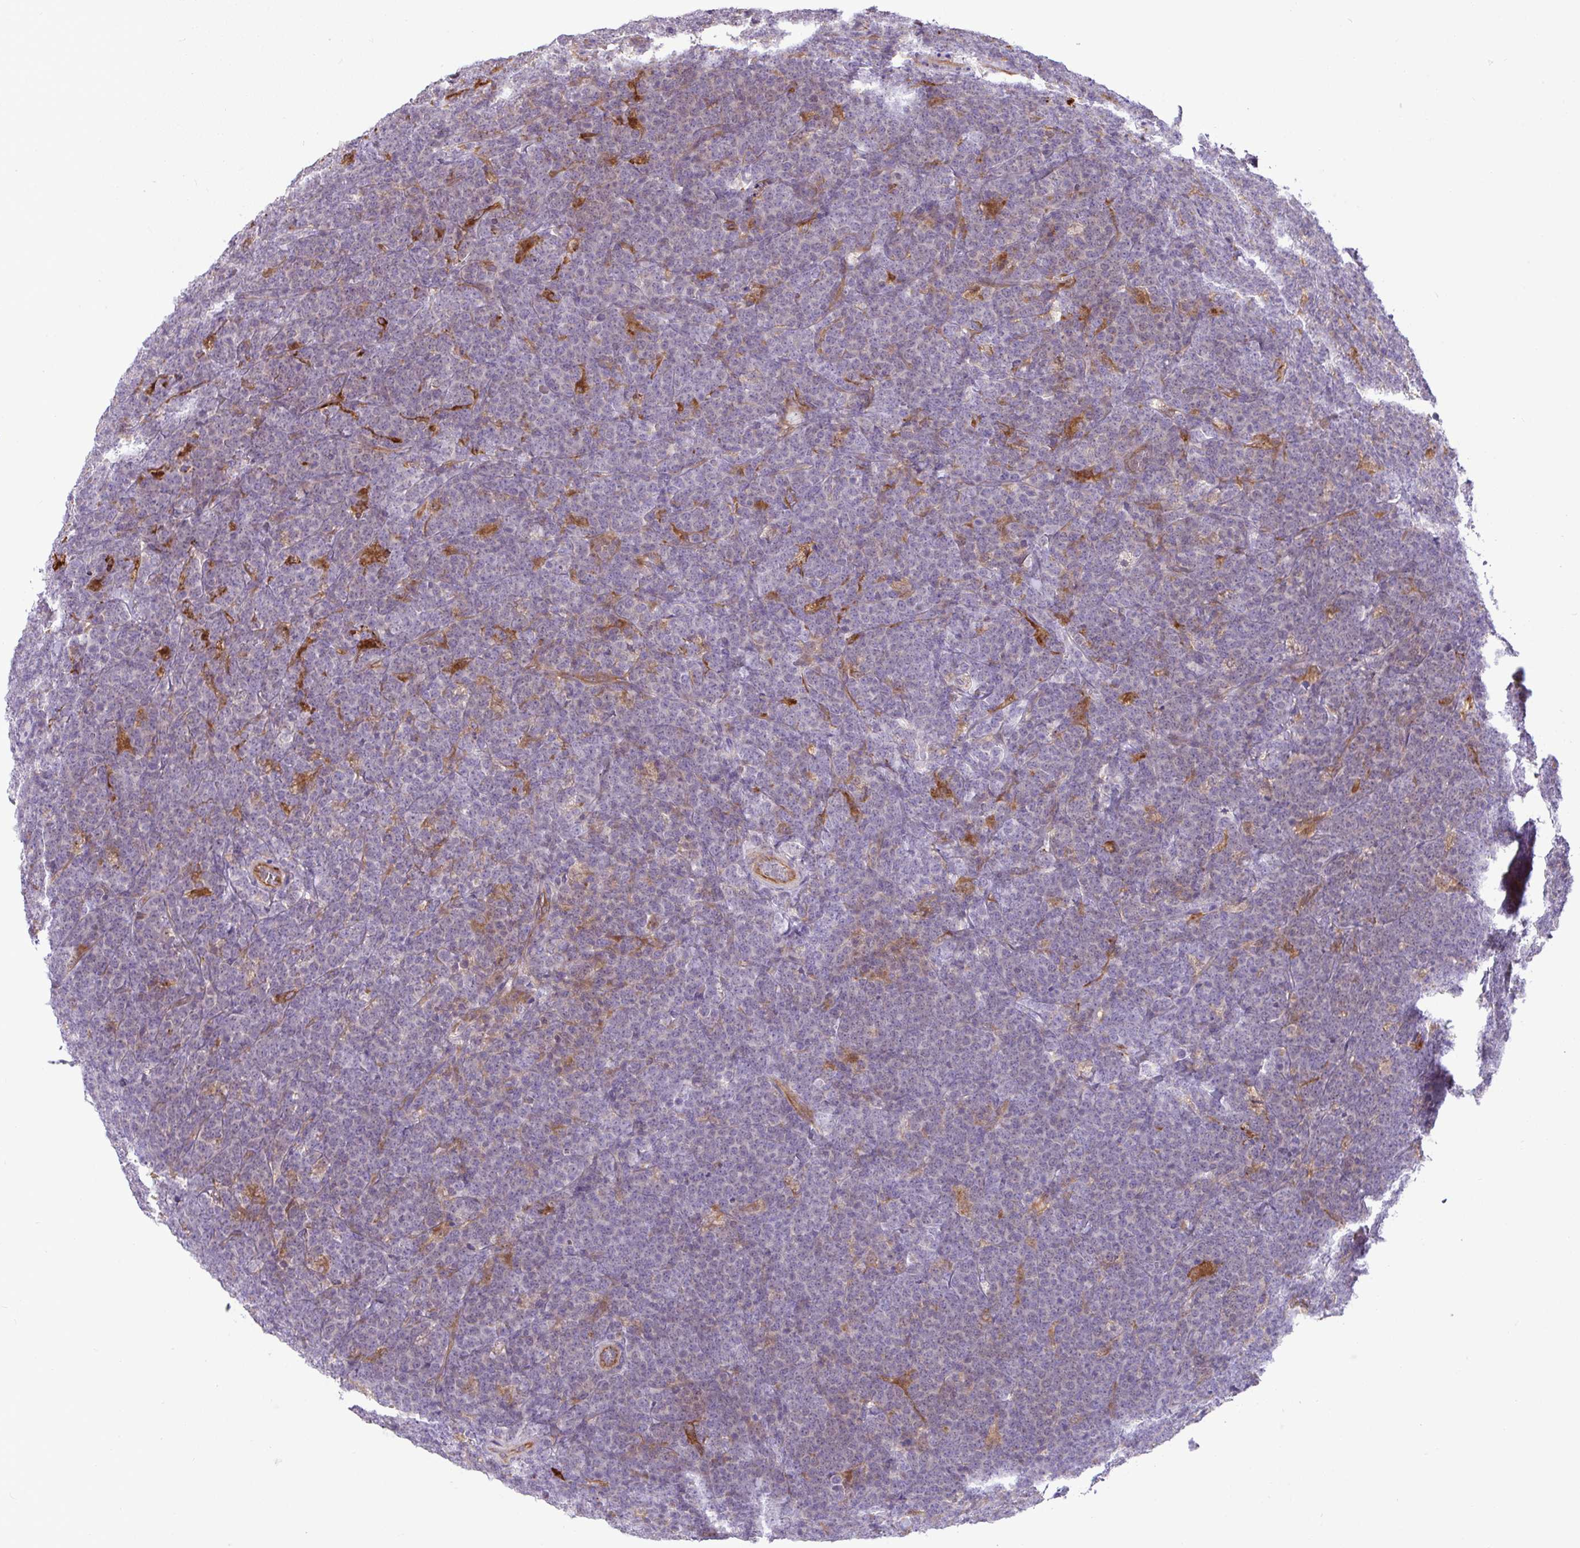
{"staining": {"intensity": "negative", "quantity": "none", "location": "none"}, "tissue": "lymphoma", "cell_type": "Tumor cells", "image_type": "cancer", "snomed": [{"axis": "morphology", "description": "Malignant lymphoma, non-Hodgkin's type, High grade"}, {"axis": "topography", "description": "Small intestine"}, {"axis": "topography", "description": "Colon"}], "caption": "High power microscopy micrograph of an immunohistochemistry (IHC) micrograph of high-grade malignant lymphoma, non-Hodgkin's type, revealing no significant staining in tumor cells.", "gene": "GRID2", "patient": {"sex": "male", "age": 8}}